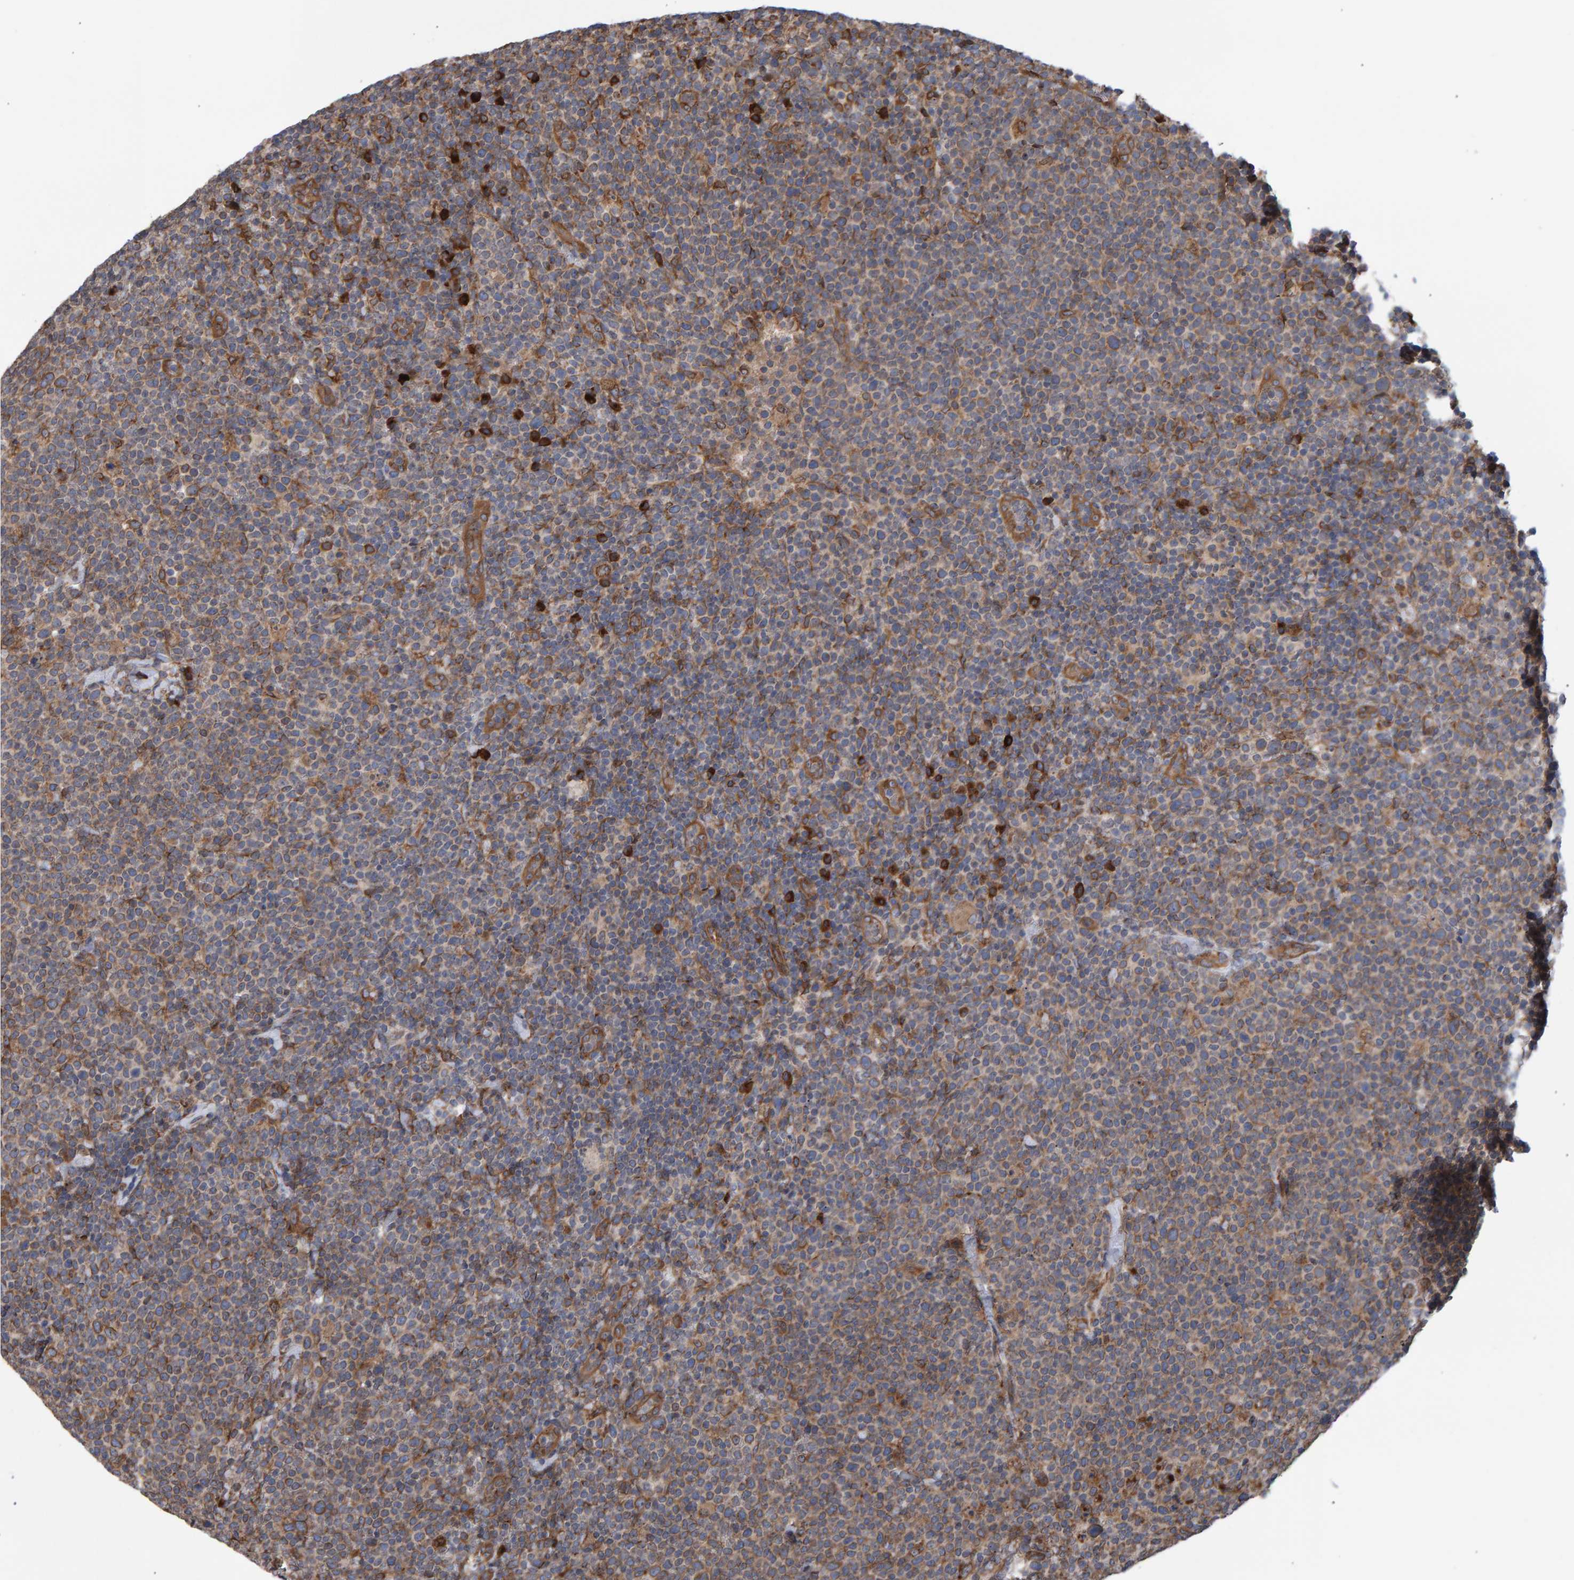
{"staining": {"intensity": "moderate", "quantity": ">75%", "location": "cytoplasmic/membranous"}, "tissue": "lymphoma", "cell_type": "Tumor cells", "image_type": "cancer", "snomed": [{"axis": "morphology", "description": "Malignant lymphoma, non-Hodgkin's type, High grade"}, {"axis": "topography", "description": "Lymph node"}], "caption": "Human lymphoma stained with a brown dye reveals moderate cytoplasmic/membranous positive expression in approximately >75% of tumor cells.", "gene": "FAM117A", "patient": {"sex": "male", "age": 61}}